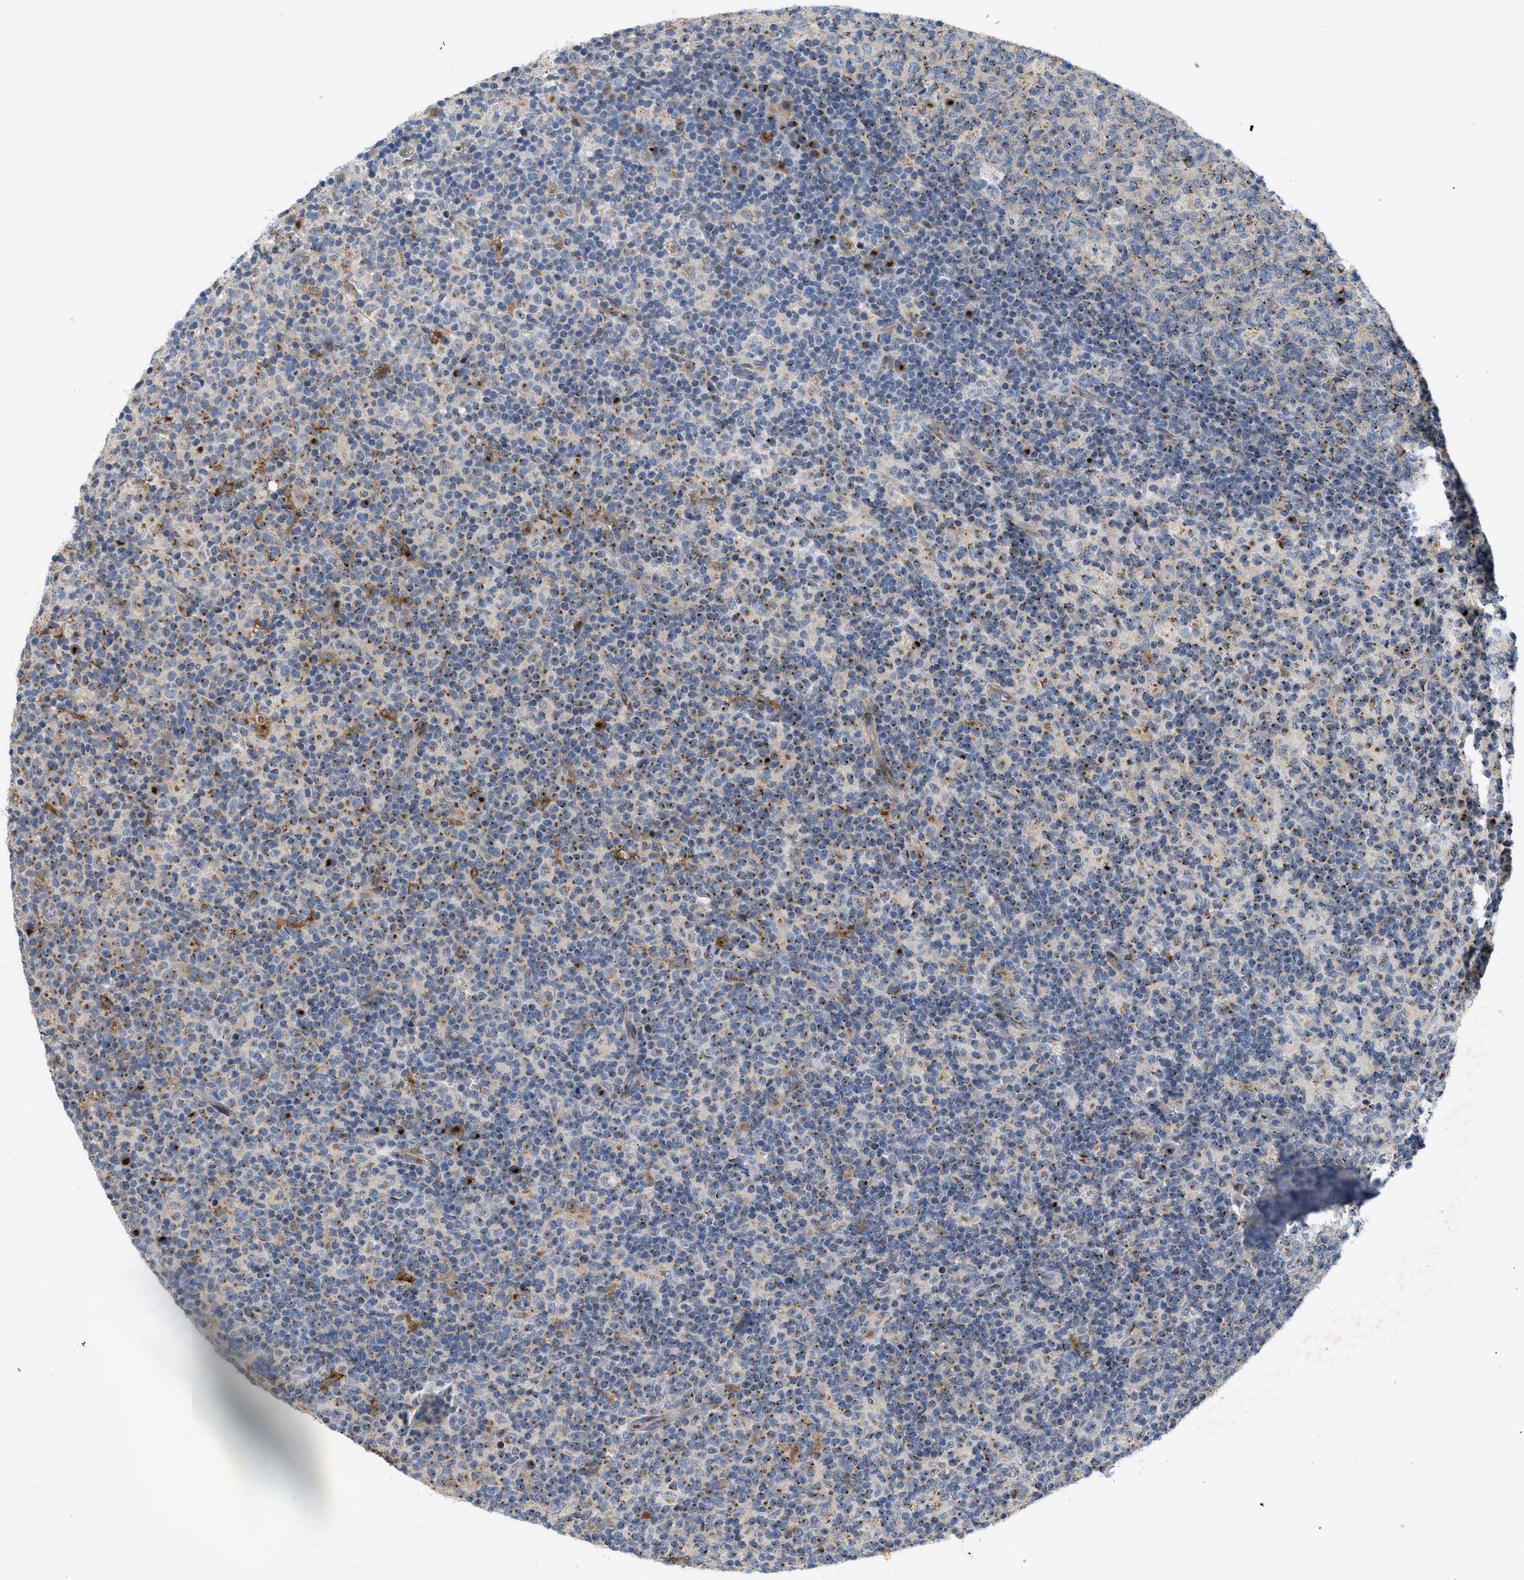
{"staining": {"intensity": "strong", "quantity": "25%-75%", "location": "cytoplasmic/membranous"}, "tissue": "lymph node", "cell_type": "Germinal center cells", "image_type": "normal", "snomed": [{"axis": "morphology", "description": "Normal tissue, NOS"}, {"axis": "morphology", "description": "Inflammation, NOS"}, {"axis": "topography", "description": "Lymph node"}], "caption": "Normal lymph node exhibits strong cytoplasmic/membranous expression in approximately 25%-75% of germinal center cells.", "gene": "ZNF70", "patient": {"sex": "male", "age": 55}}